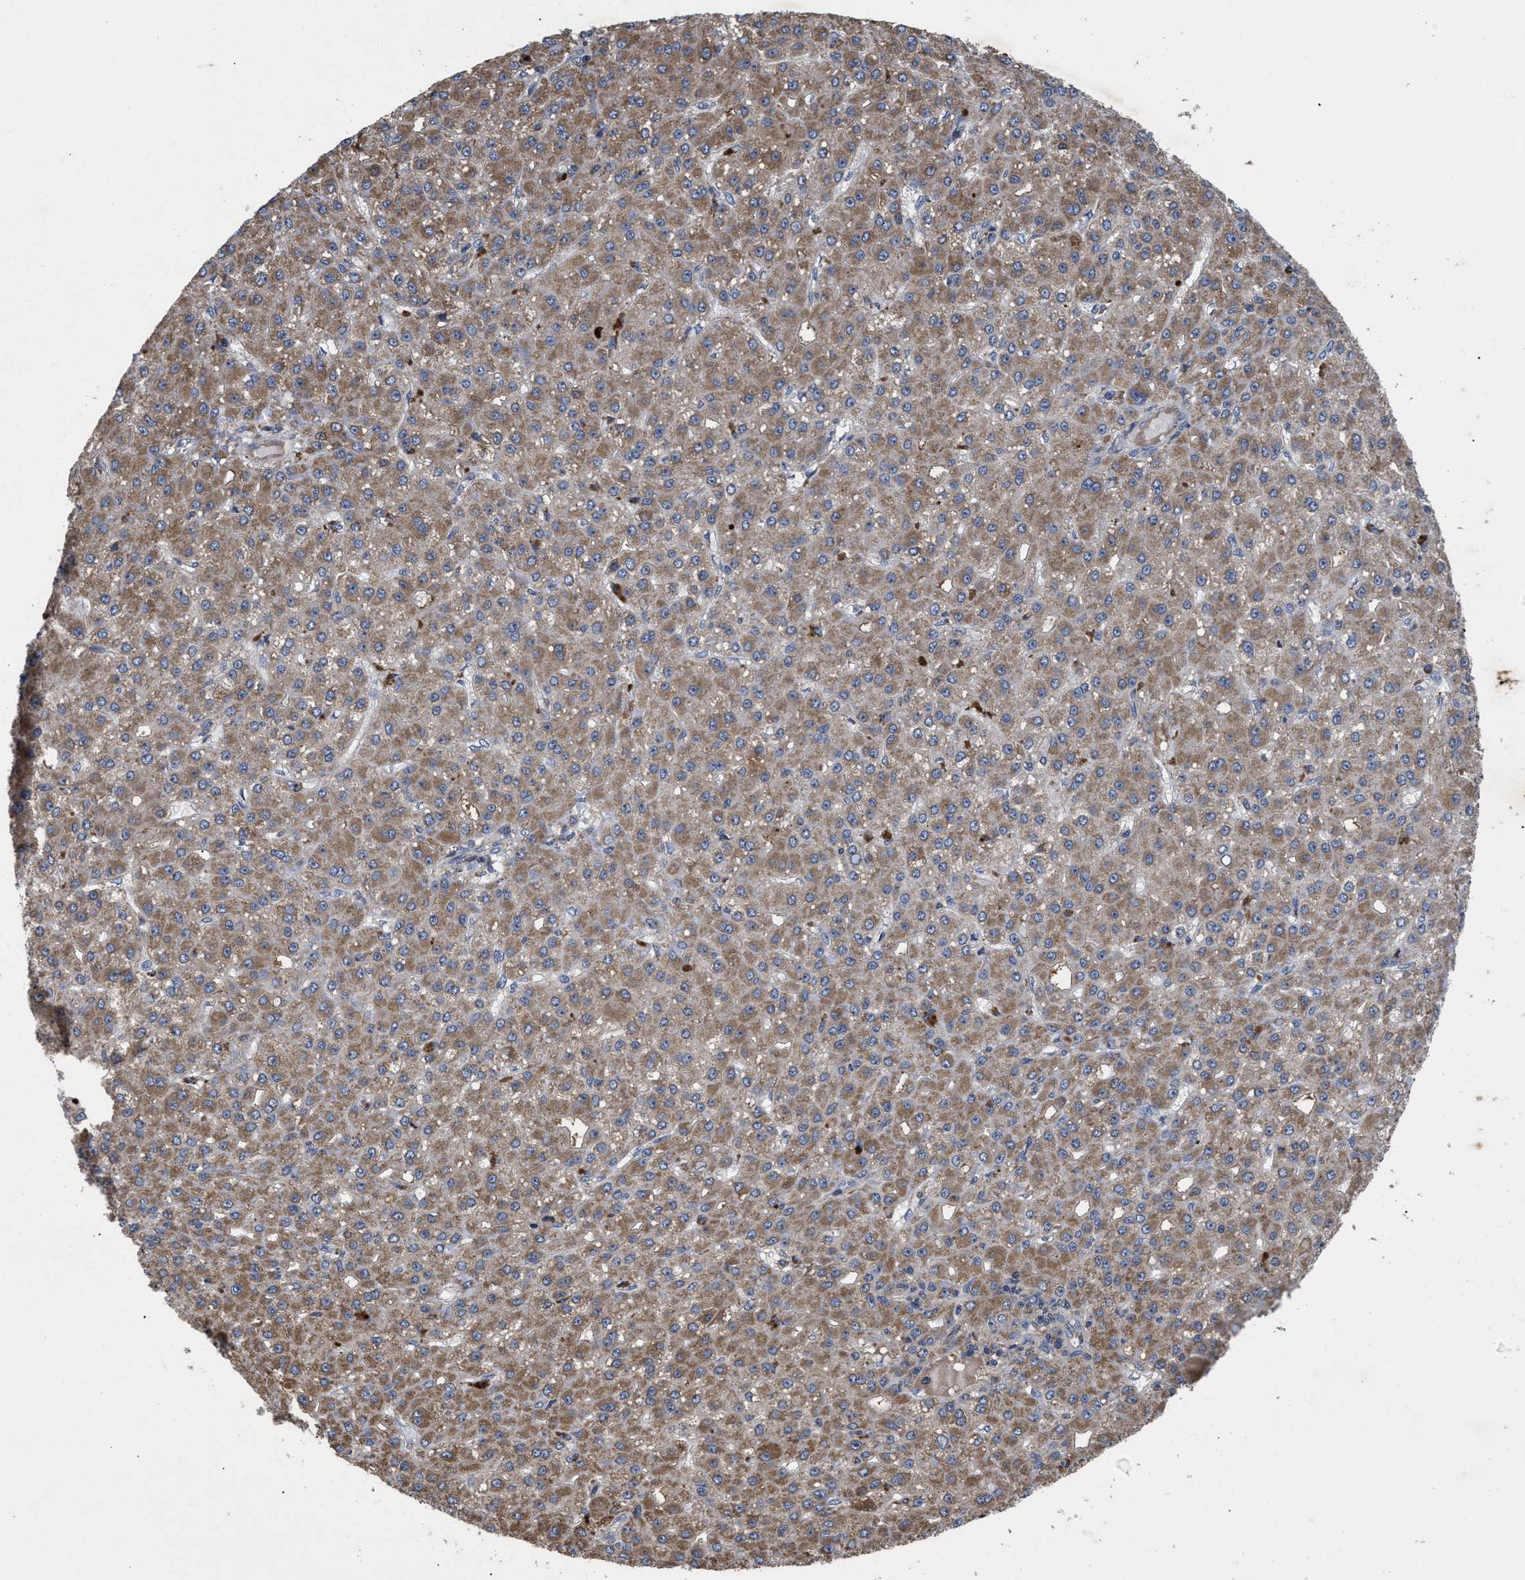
{"staining": {"intensity": "moderate", "quantity": ">75%", "location": "cytoplasmic/membranous"}, "tissue": "liver cancer", "cell_type": "Tumor cells", "image_type": "cancer", "snomed": [{"axis": "morphology", "description": "Carcinoma, Hepatocellular, NOS"}, {"axis": "topography", "description": "Liver"}], "caption": "Immunohistochemical staining of human hepatocellular carcinoma (liver) reveals moderate cytoplasmic/membranous protein positivity in about >75% of tumor cells. (IHC, brightfield microscopy, high magnification).", "gene": "LRRC3", "patient": {"sex": "male", "age": 67}}